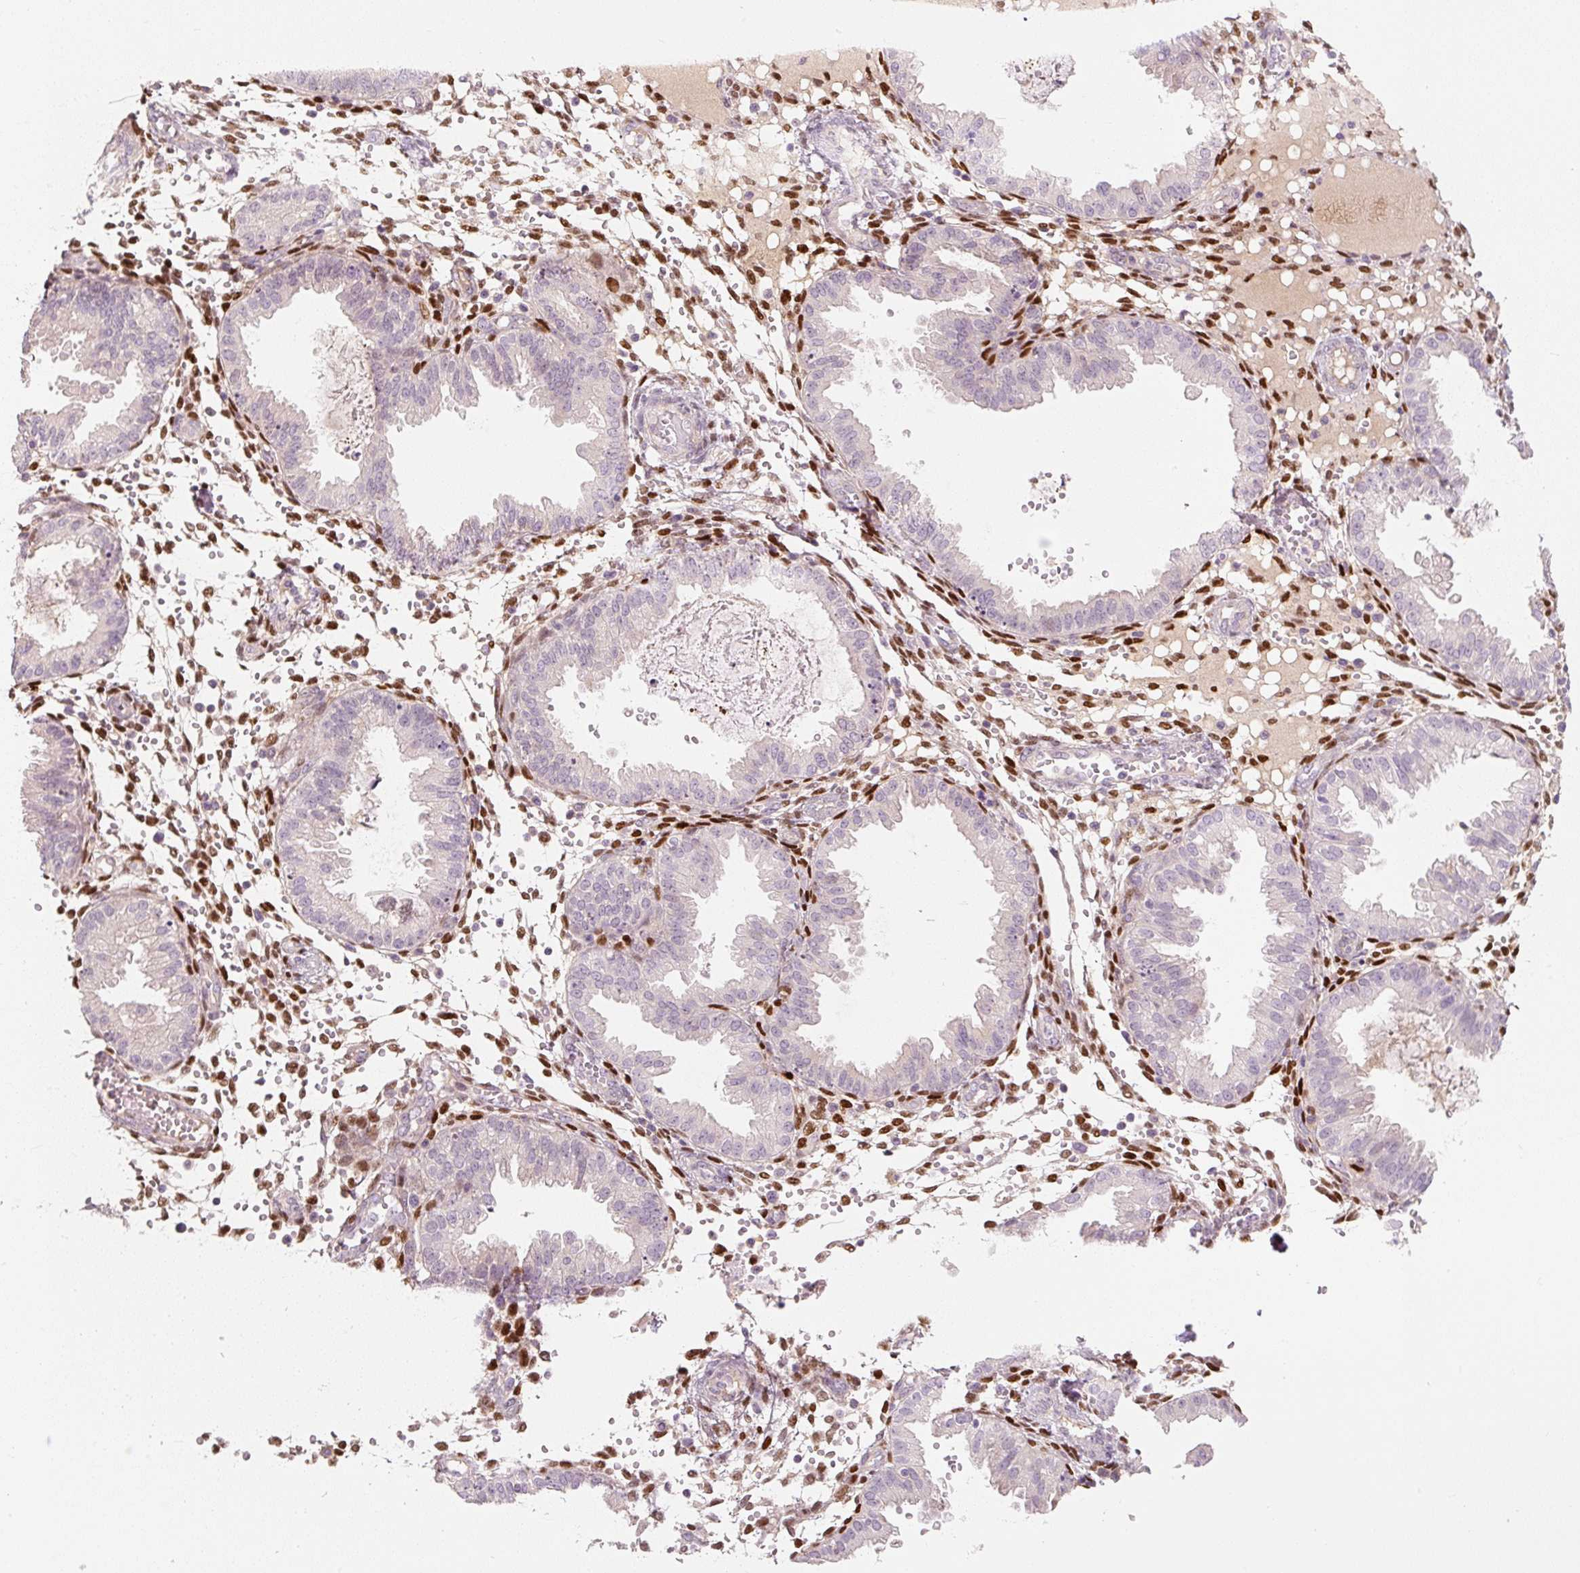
{"staining": {"intensity": "strong", "quantity": "25%-75%", "location": "nuclear"}, "tissue": "endometrium", "cell_type": "Cells in endometrial stroma", "image_type": "normal", "snomed": [{"axis": "morphology", "description": "Normal tissue, NOS"}, {"axis": "topography", "description": "Endometrium"}], "caption": "High-power microscopy captured an immunohistochemistry micrograph of normal endometrium, revealing strong nuclear expression in approximately 25%-75% of cells in endometrial stroma. The staining is performed using DAB (3,3'-diaminobenzidine) brown chromogen to label protein expression. The nuclei are counter-stained blue using hematoxylin.", "gene": "PWWP3B", "patient": {"sex": "female", "age": 33}}